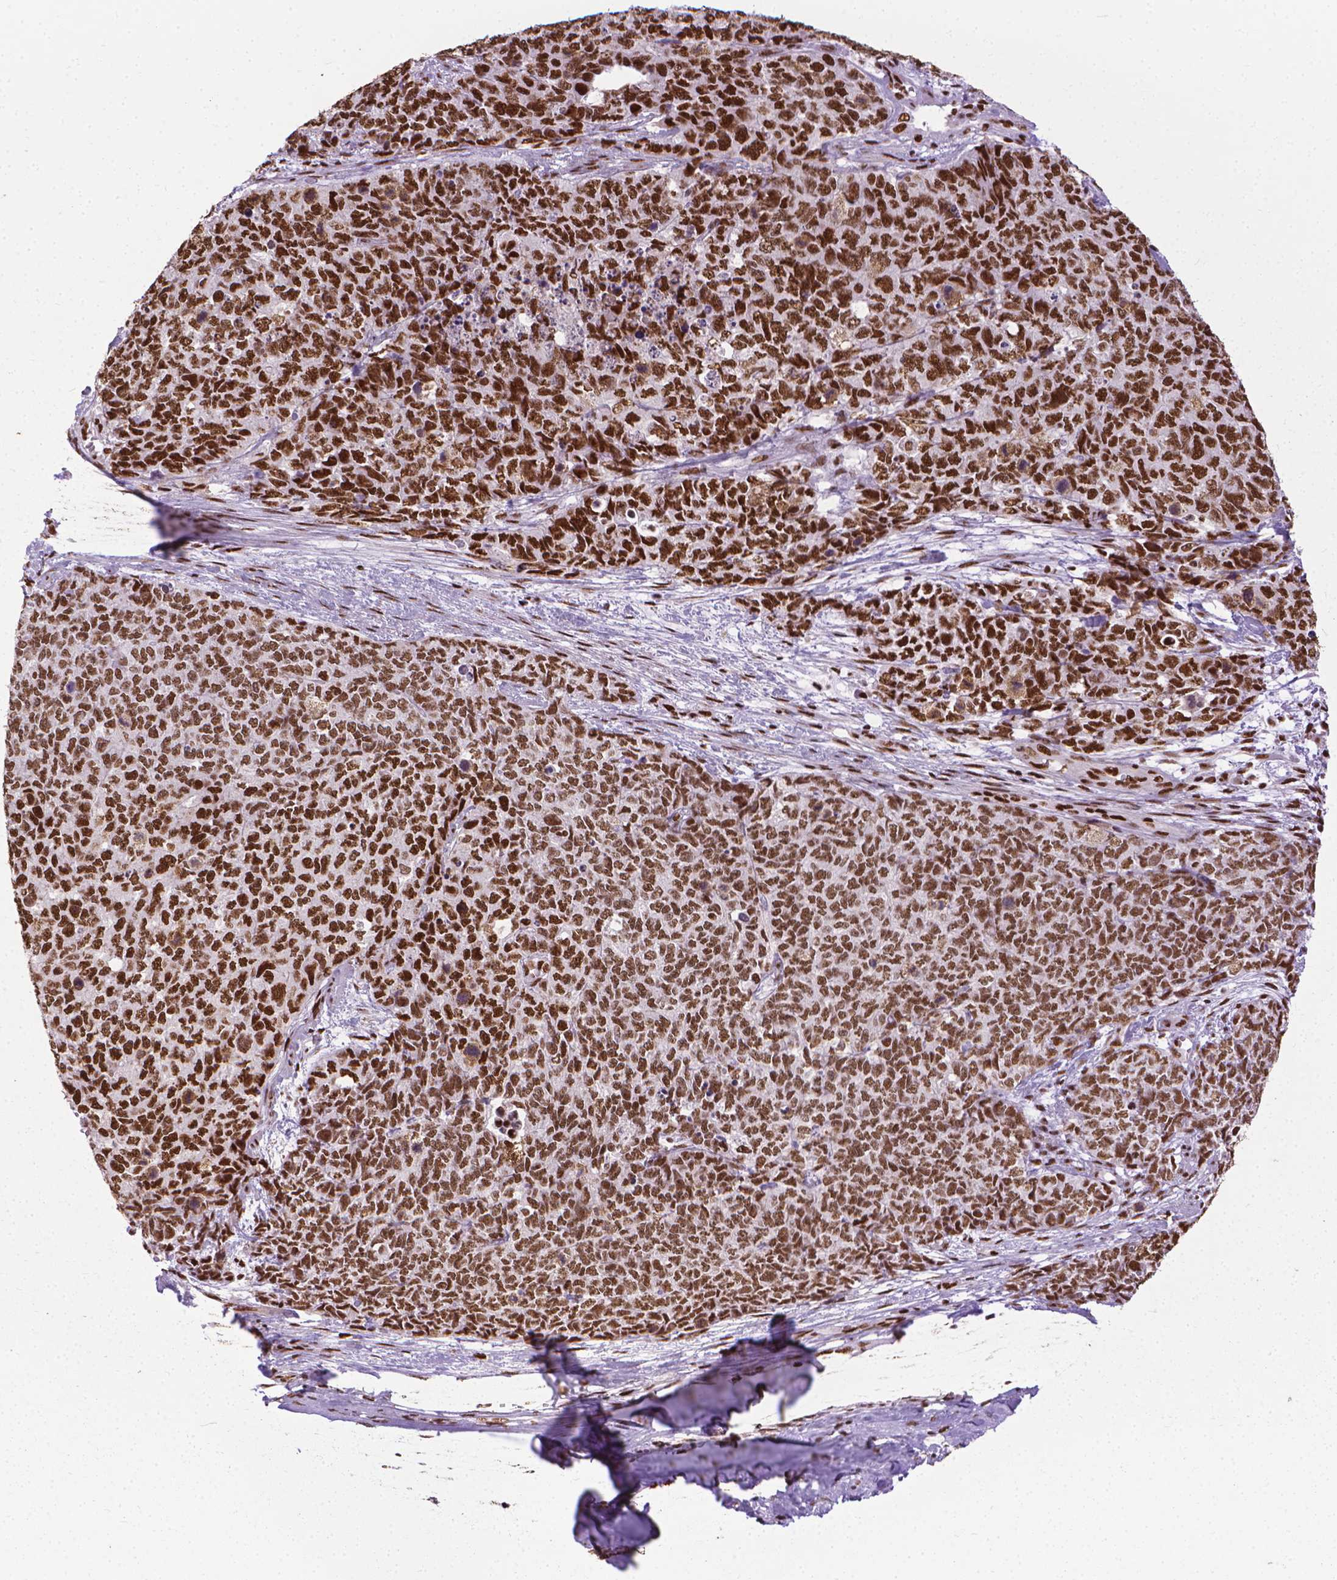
{"staining": {"intensity": "strong", "quantity": ">75%", "location": "nuclear"}, "tissue": "cervical cancer", "cell_type": "Tumor cells", "image_type": "cancer", "snomed": [{"axis": "morphology", "description": "Squamous cell carcinoma, NOS"}, {"axis": "topography", "description": "Cervix"}], "caption": "DAB (3,3'-diaminobenzidine) immunohistochemical staining of cervical squamous cell carcinoma displays strong nuclear protein staining in about >75% of tumor cells. Immunohistochemistry (ihc) stains the protein in brown and the nuclei are stained blue.", "gene": "AKAP8", "patient": {"sex": "female", "age": 63}}